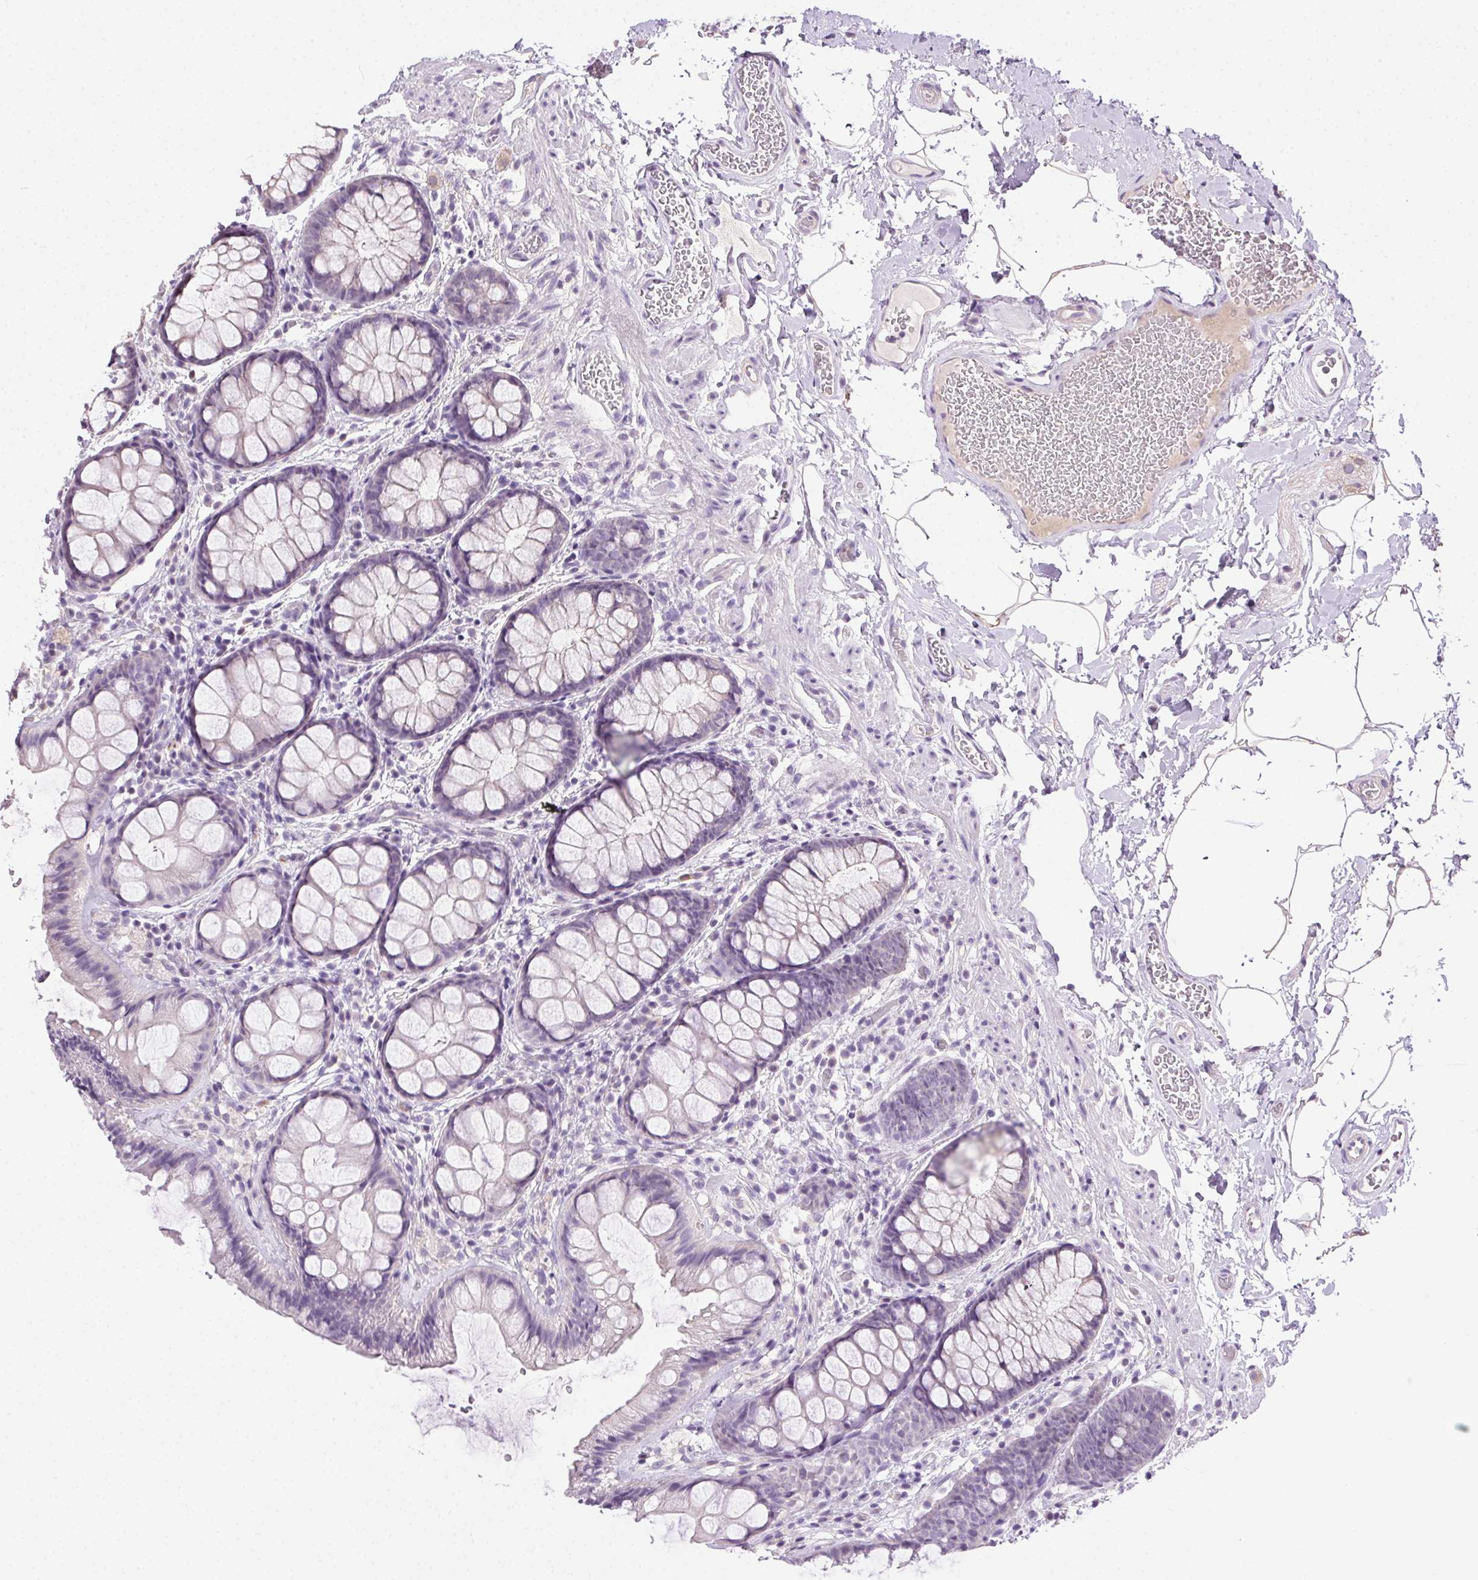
{"staining": {"intensity": "negative", "quantity": "none", "location": "none"}, "tissue": "rectum", "cell_type": "Glandular cells", "image_type": "normal", "snomed": [{"axis": "morphology", "description": "Normal tissue, NOS"}, {"axis": "topography", "description": "Rectum"}], "caption": "Photomicrograph shows no protein positivity in glandular cells of unremarkable rectum. (DAB immunohistochemistry with hematoxylin counter stain).", "gene": "SYCE2", "patient": {"sex": "female", "age": 62}}